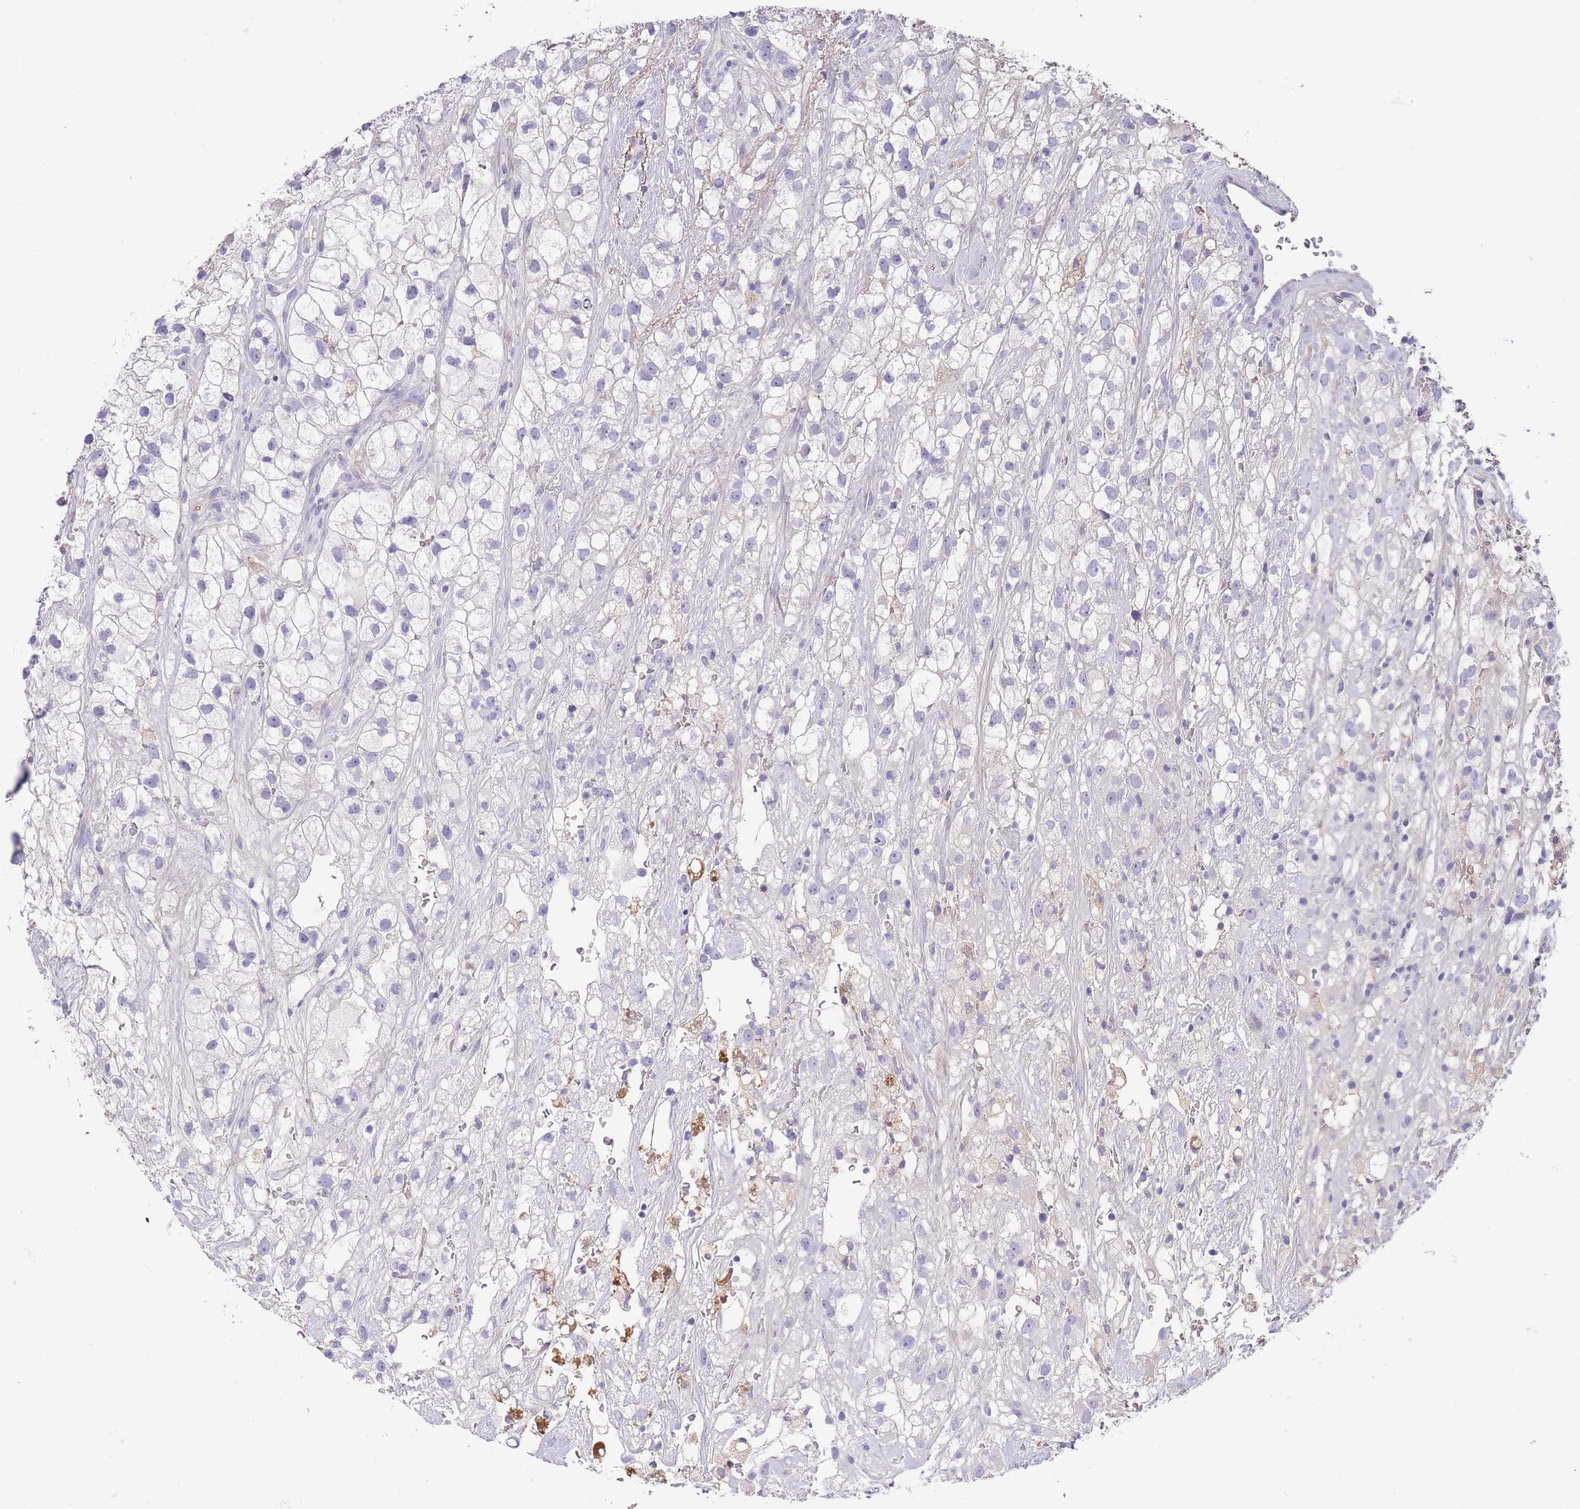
{"staining": {"intensity": "negative", "quantity": "none", "location": "none"}, "tissue": "renal cancer", "cell_type": "Tumor cells", "image_type": "cancer", "snomed": [{"axis": "morphology", "description": "Adenocarcinoma, NOS"}, {"axis": "topography", "description": "Kidney"}], "caption": "Human adenocarcinoma (renal) stained for a protein using immunohistochemistry displays no expression in tumor cells.", "gene": "CD37", "patient": {"sex": "male", "age": 59}}